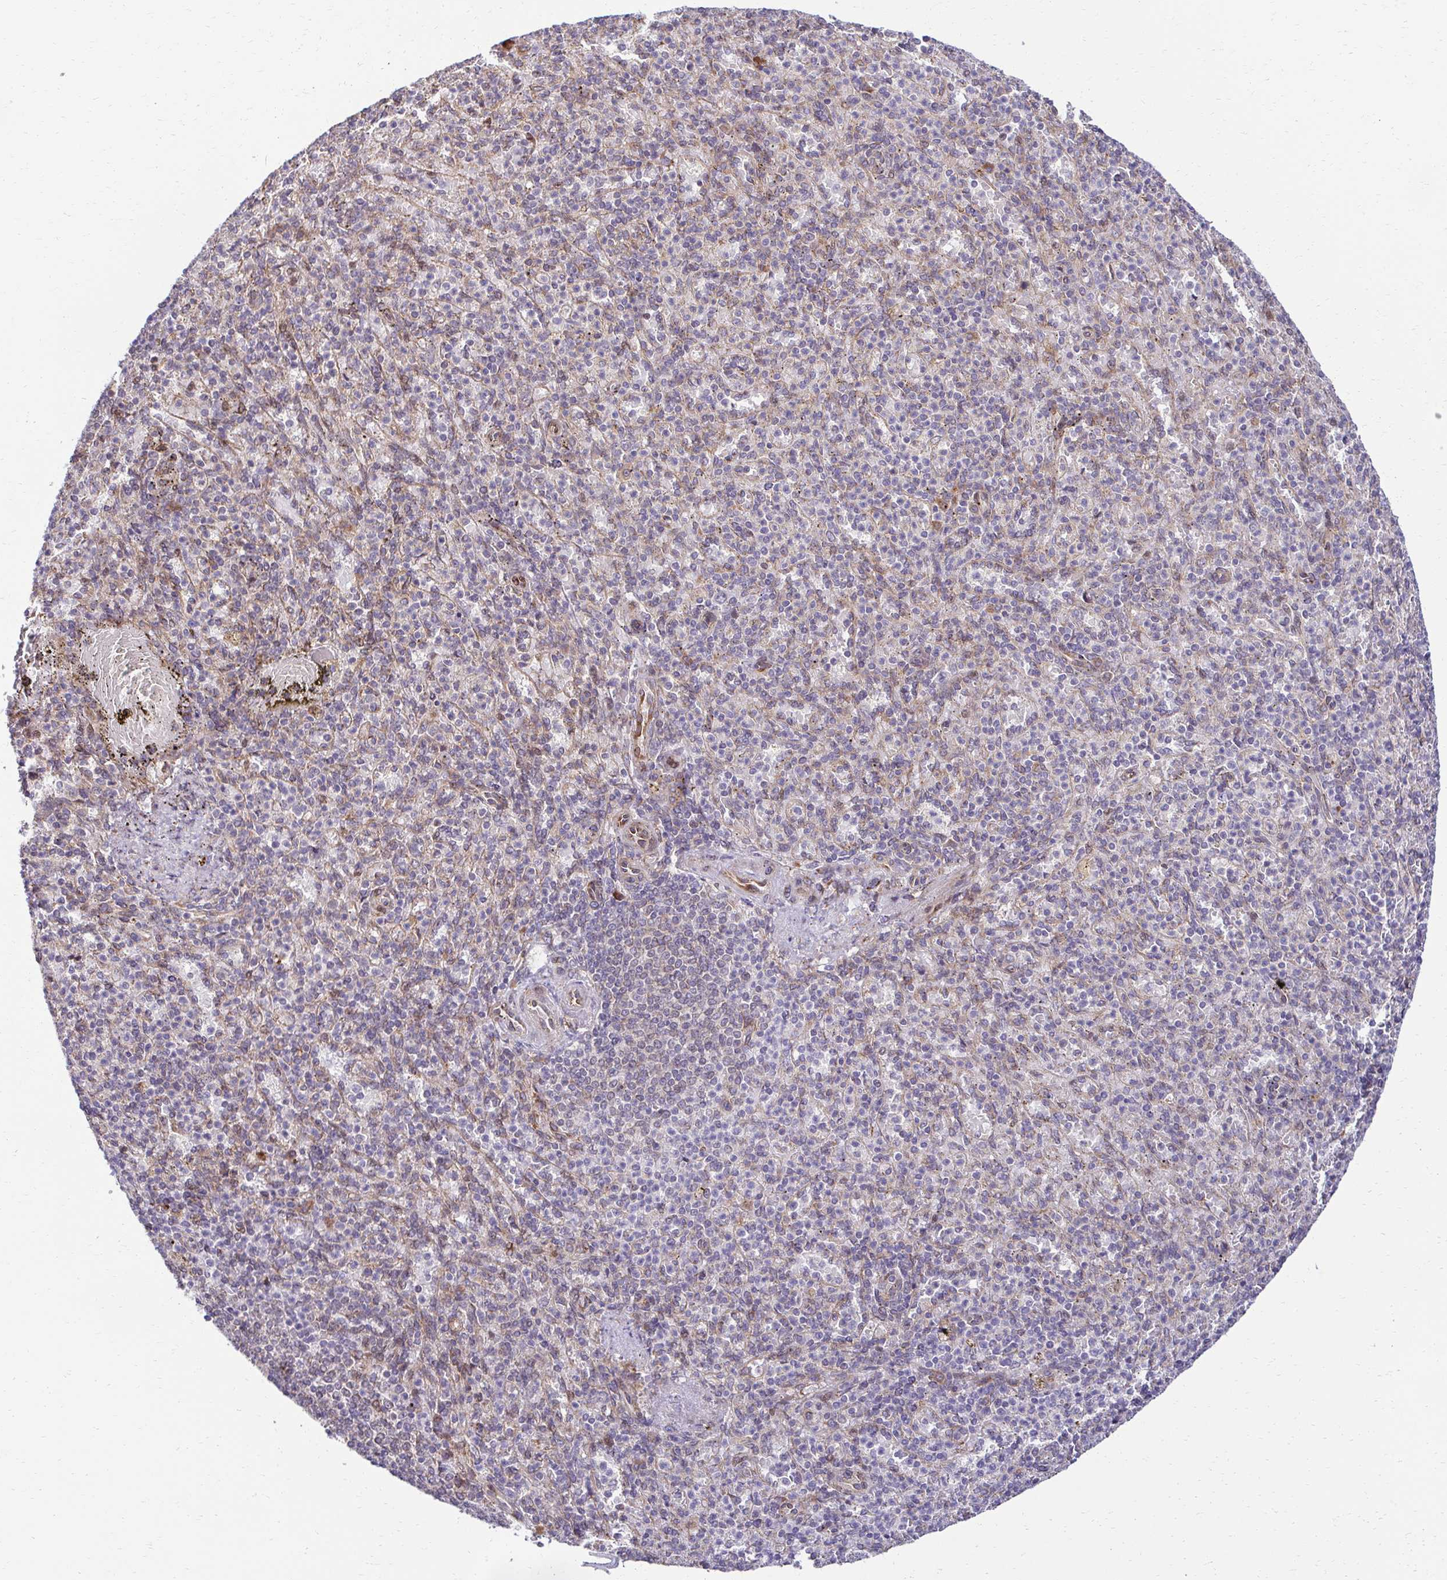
{"staining": {"intensity": "negative", "quantity": "none", "location": "none"}, "tissue": "spleen", "cell_type": "Cells in red pulp", "image_type": "normal", "snomed": [{"axis": "morphology", "description": "Normal tissue, NOS"}, {"axis": "topography", "description": "Spleen"}], "caption": "Cells in red pulp show no significant positivity in normal spleen. (DAB IHC with hematoxylin counter stain).", "gene": "HPS1", "patient": {"sex": "female", "age": 74}}